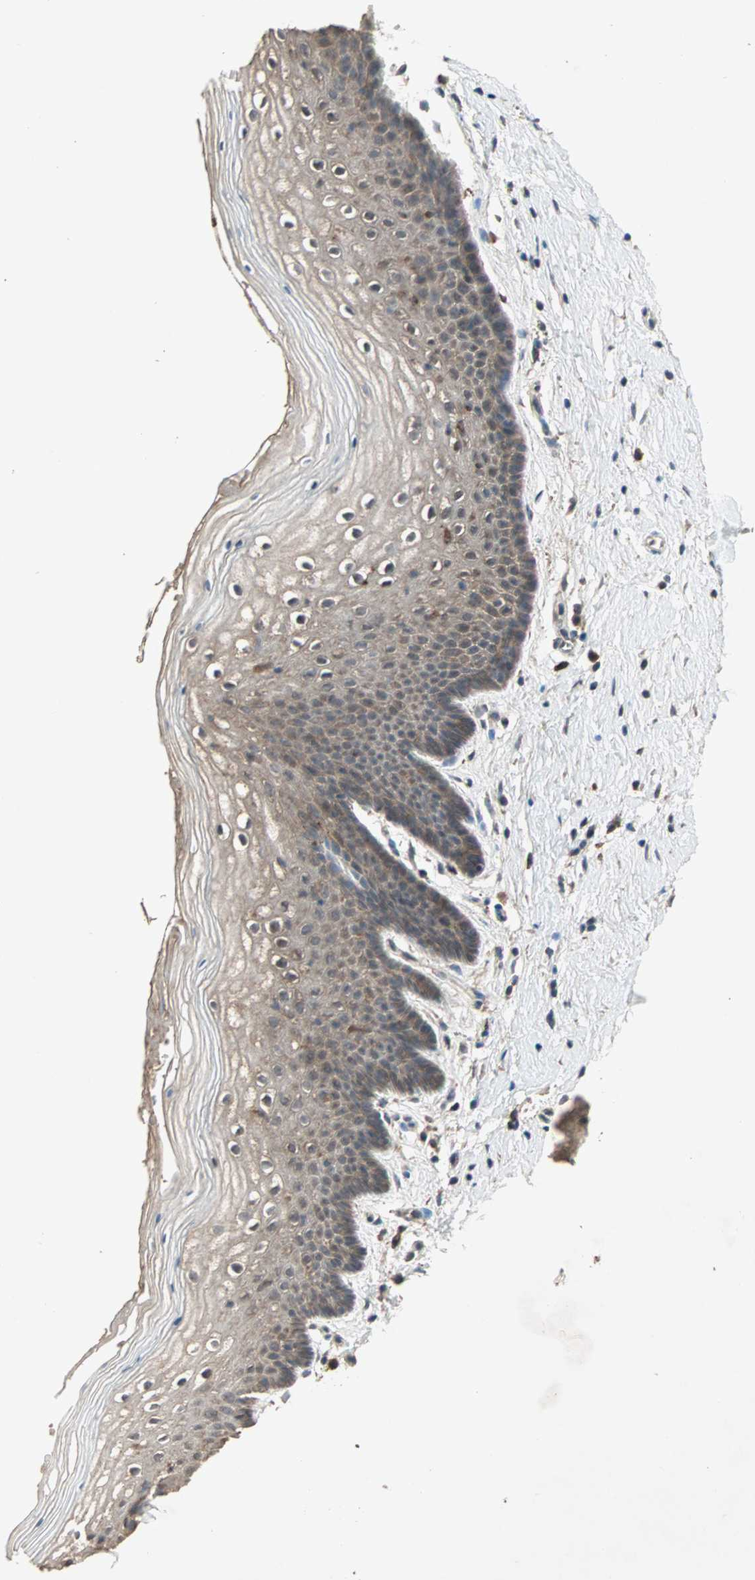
{"staining": {"intensity": "moderate", "quantity": ">75%", "location": "cytoplasmic/membranous"}, "tissue": "vagina", "cell_type": "Squamous epithelial cells", "image_type": "normal", "snomed": [{"axis": "morphology", "description": "Normal tissue, NOS"}, {"axis": "topography", "description": "Vagina"}], "caption": "High-magnification brightfield microscopy of benign vagina stained with DAB (3,3'-diaminobenzidine) (brown) and counterstained with hematoxylin (blue). squamous epithelial cells exhibit moderate cytoplasmic/membranous staining is present in approximately>75% of cells.", "gene": "UBAC1", "patient": {"sex": "female", "age": 46}}